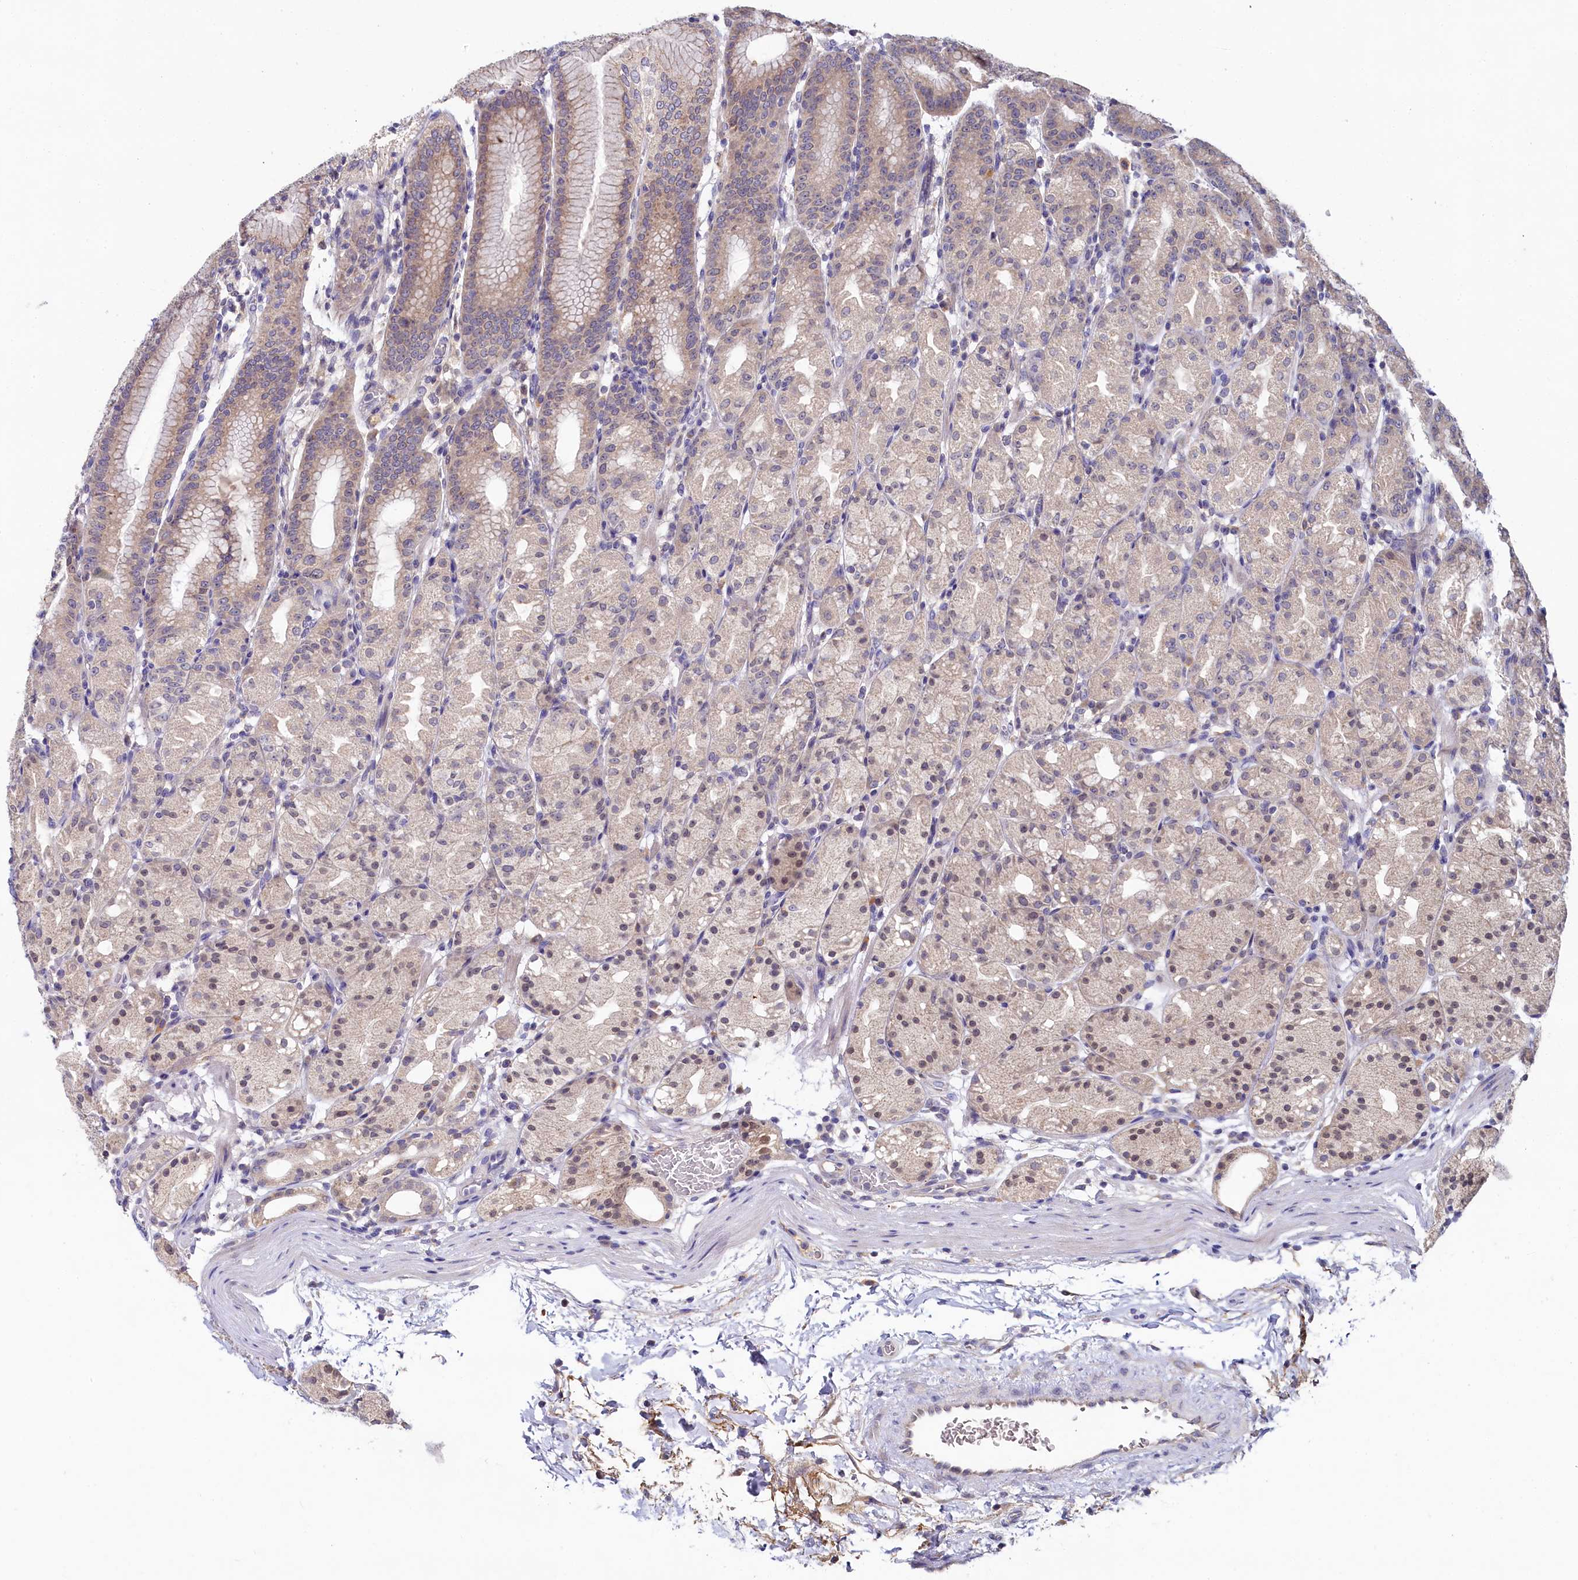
{"staining": {"intensity": "weak", "quantity": "25%-75%", "location": "cytoplasmic/membranous,nuclear"}, "tissue": "stomach", "cell_type": "Glandular cells", "image_type": "normal", "snomed": [{"axis": "morphology", "description": "Normal tissue, NOS"}, {"axis": "topography", "description": "Stomach, upper"}], "caption": "IHC (DAB) staining of unremarkable human stomach demonstrates weak cytoplasmic/membranous,nuclear protein staining in about 25%-75% of glandular cells. (DAB (3,3'-diaminobenzidine) = brown stain, brightfield microscopy at high magnification).", "gene": "SPINK9", "patient": {"sex": "male", "age": 48}}